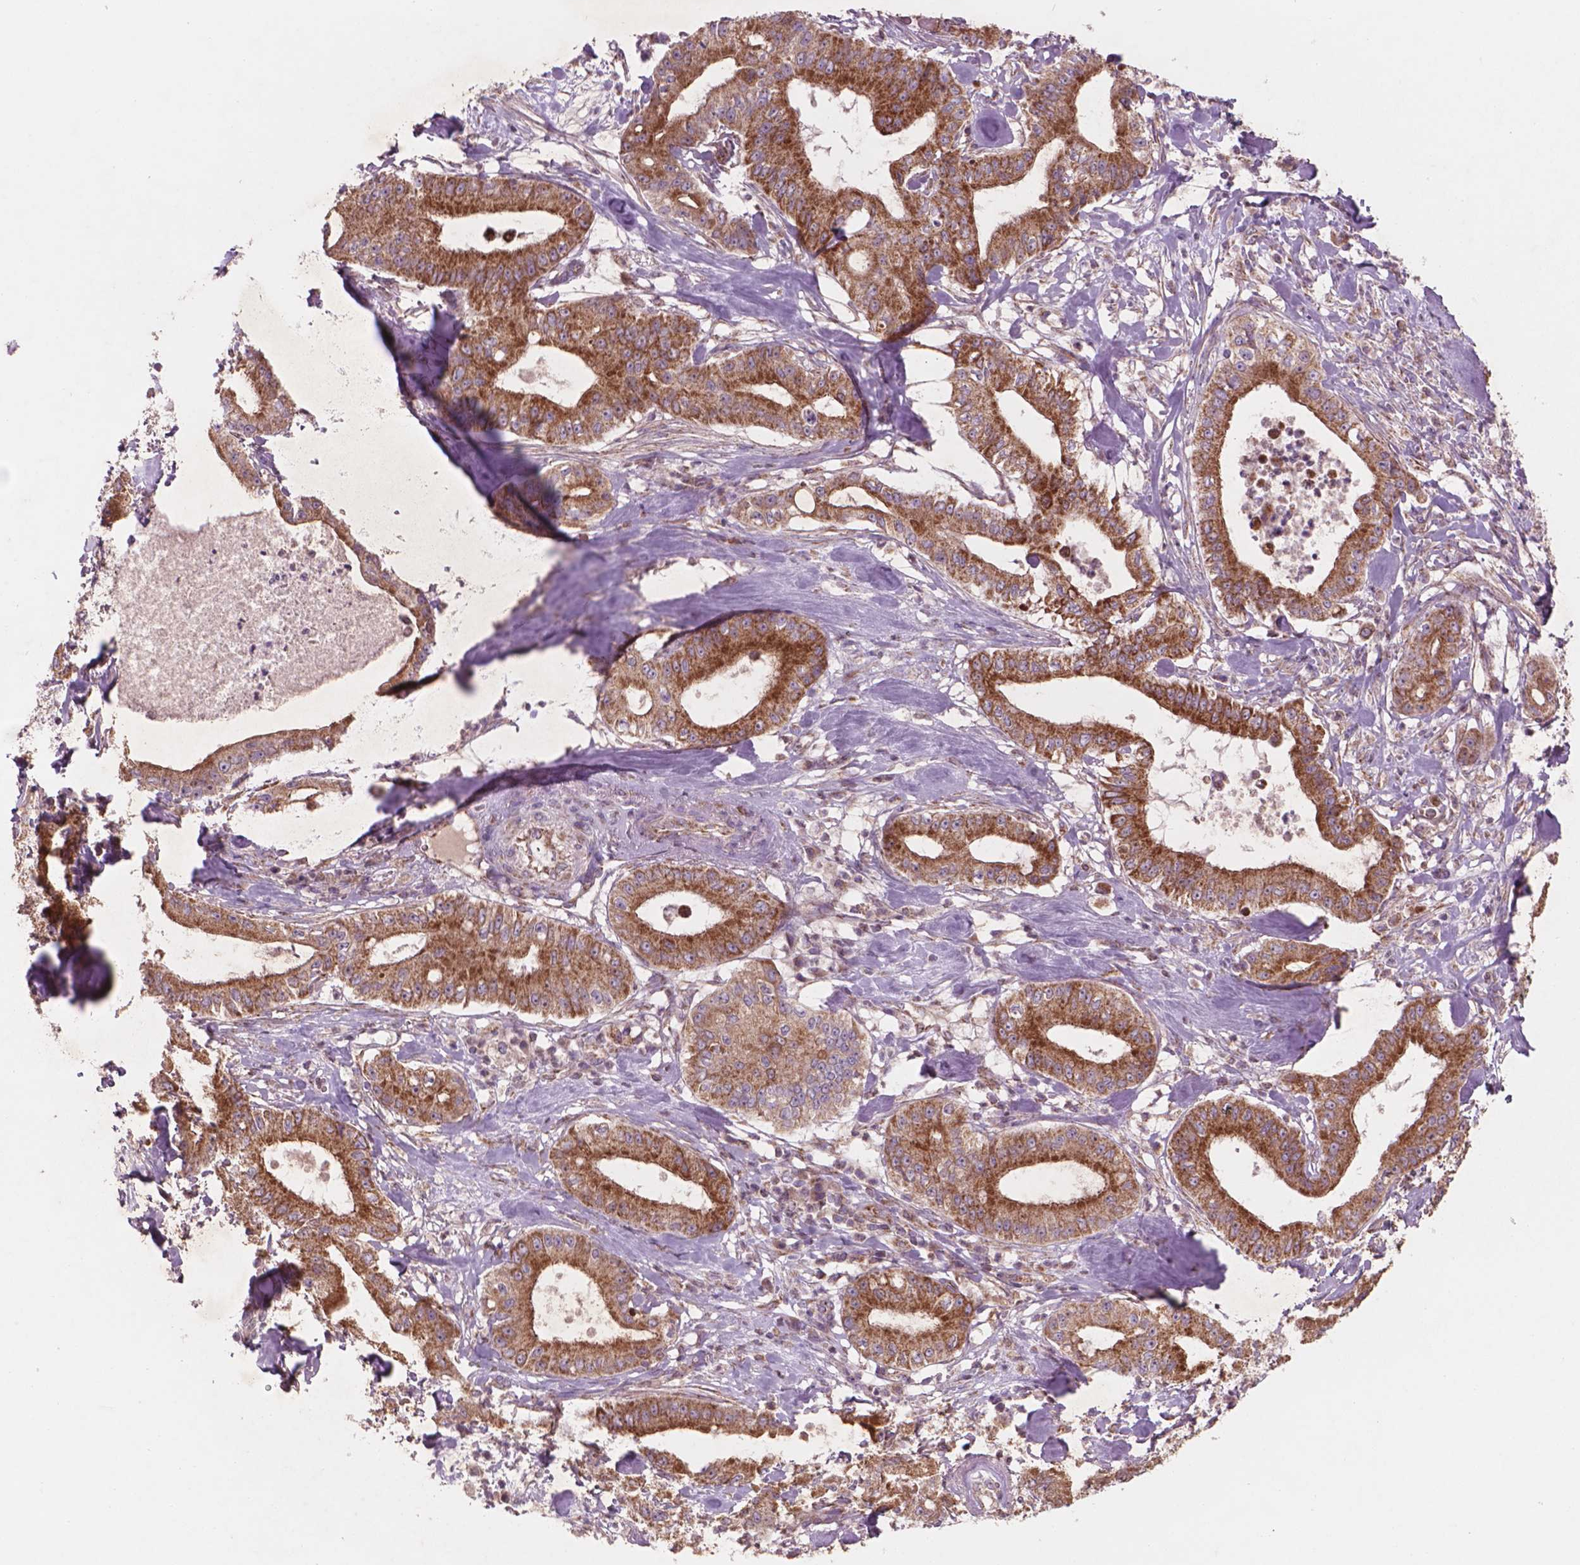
{"staining": {"intensity": "strong", "quantity": ">75%", "location": "cytoplasmic/membranous"}, "tissue": "pancreatic cancer", "cell_type": "Tumor cells", "image_type": "cancer", "snomed": [{"axis": "morphology", "description": "Adenocarcinoma, NOS"}, {"axis": "topography", "description": "Pancreas"}], "caption": "Immunohistochemistry photomicrograph of neoplastic tissue: human pancreatic adenocarcinoma stained using IHC exhibits high levels of strong protein expression localized specifically in the cytoplasmic/membranous of tumor cells, appearing as a cytoplasmic/membranous brown color.", "gene": "NLRX1", "patient": {"sex": "male", "age": 71}}